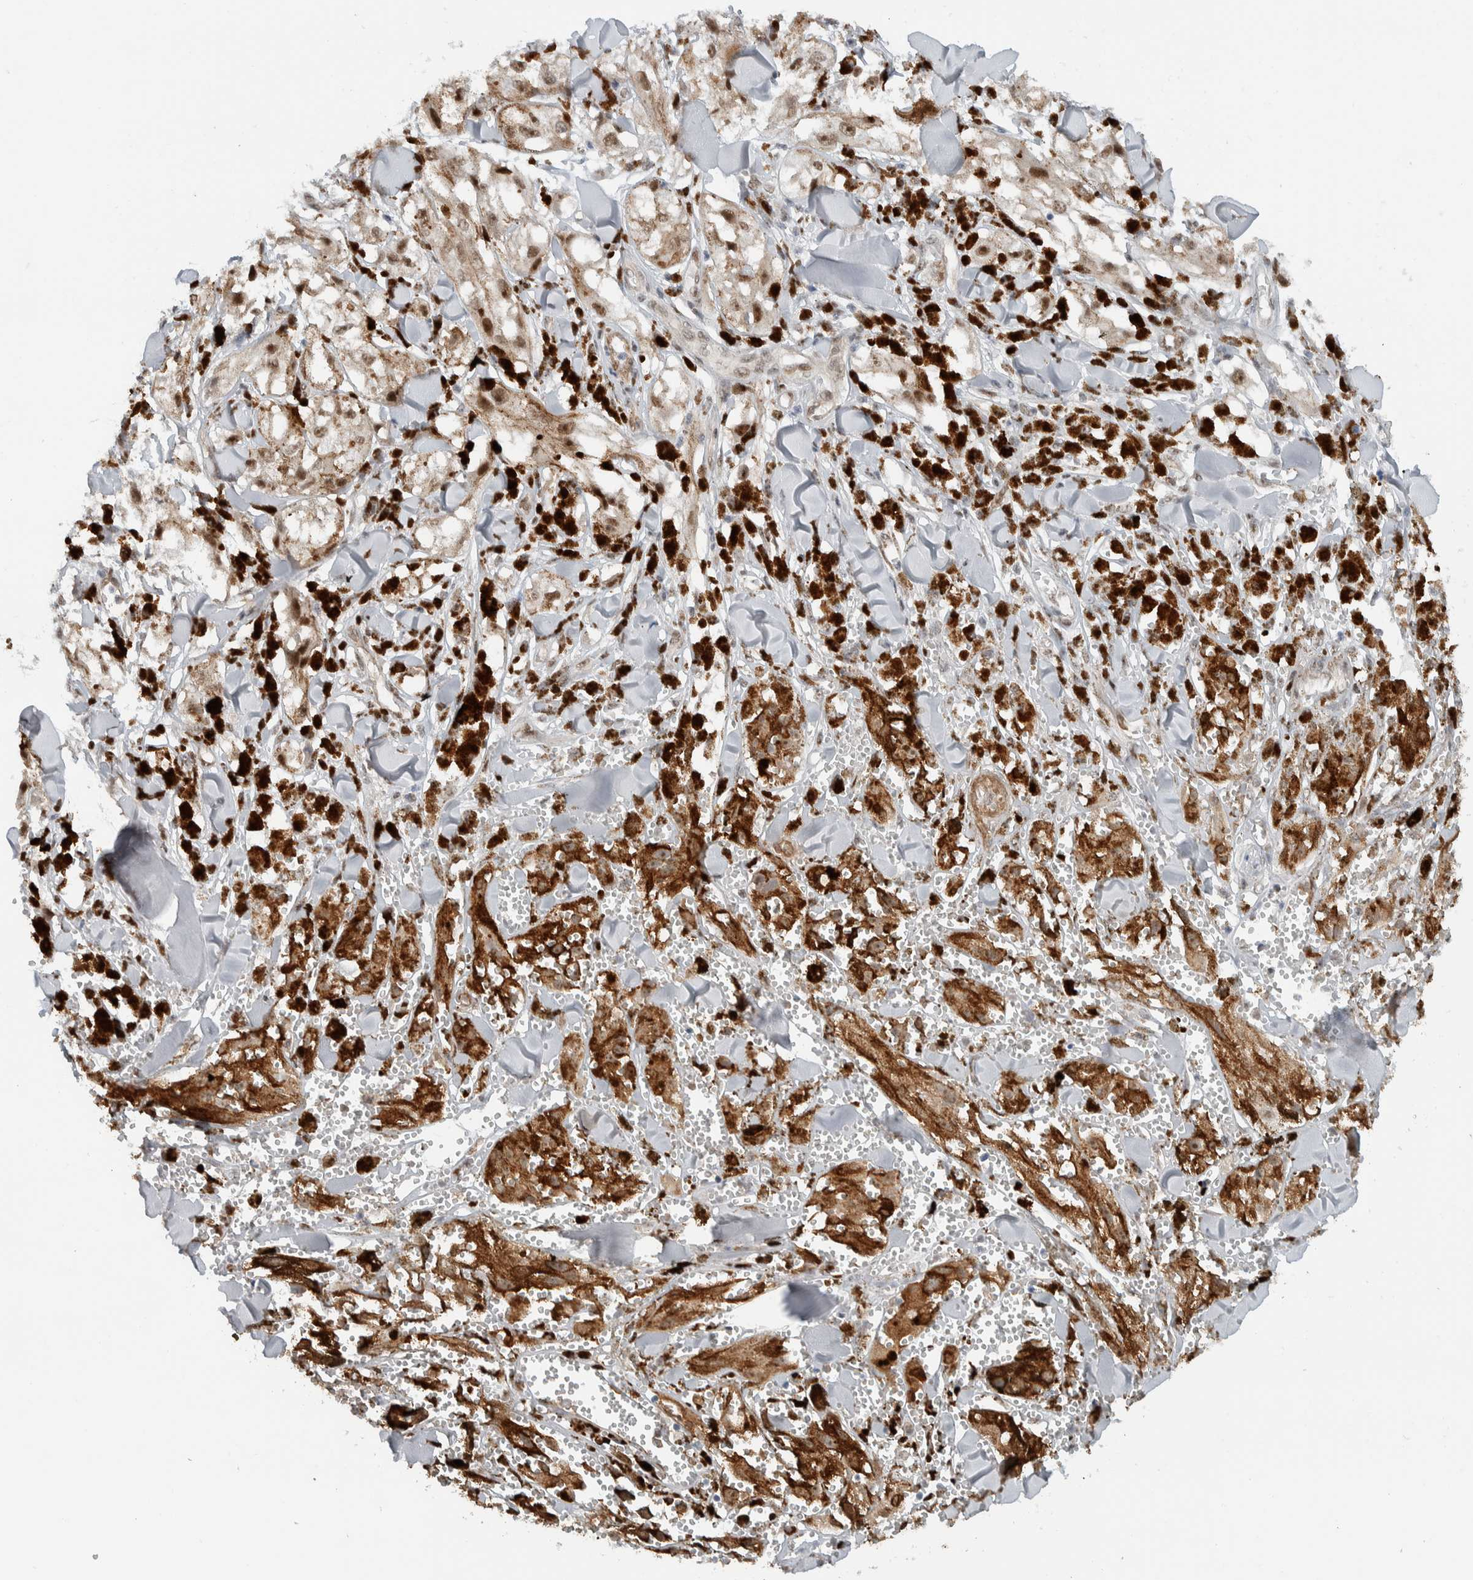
{"staining": {"intensity": "moderate", "quantity": "25%-75%", "location": "cytoplasmic/membranous,nuclear"}, "tissue": "melanoma", "cell_type": "Tumor cells", "image_type": "cancer", "snomed": [{"axis": "morphology", "description": "Malignant melanoma, NOS"}, {"axis": "topography", "description": "Skin"}], "caption": "Malignant melanoma stained with a brown dye reveals moderate cytoplasmic/membranous and nuclear positive staining in approximately 25%-75% of tumor cells.", "gene": "ZFP91", "patient": {"sex": "male", "age": 88}}